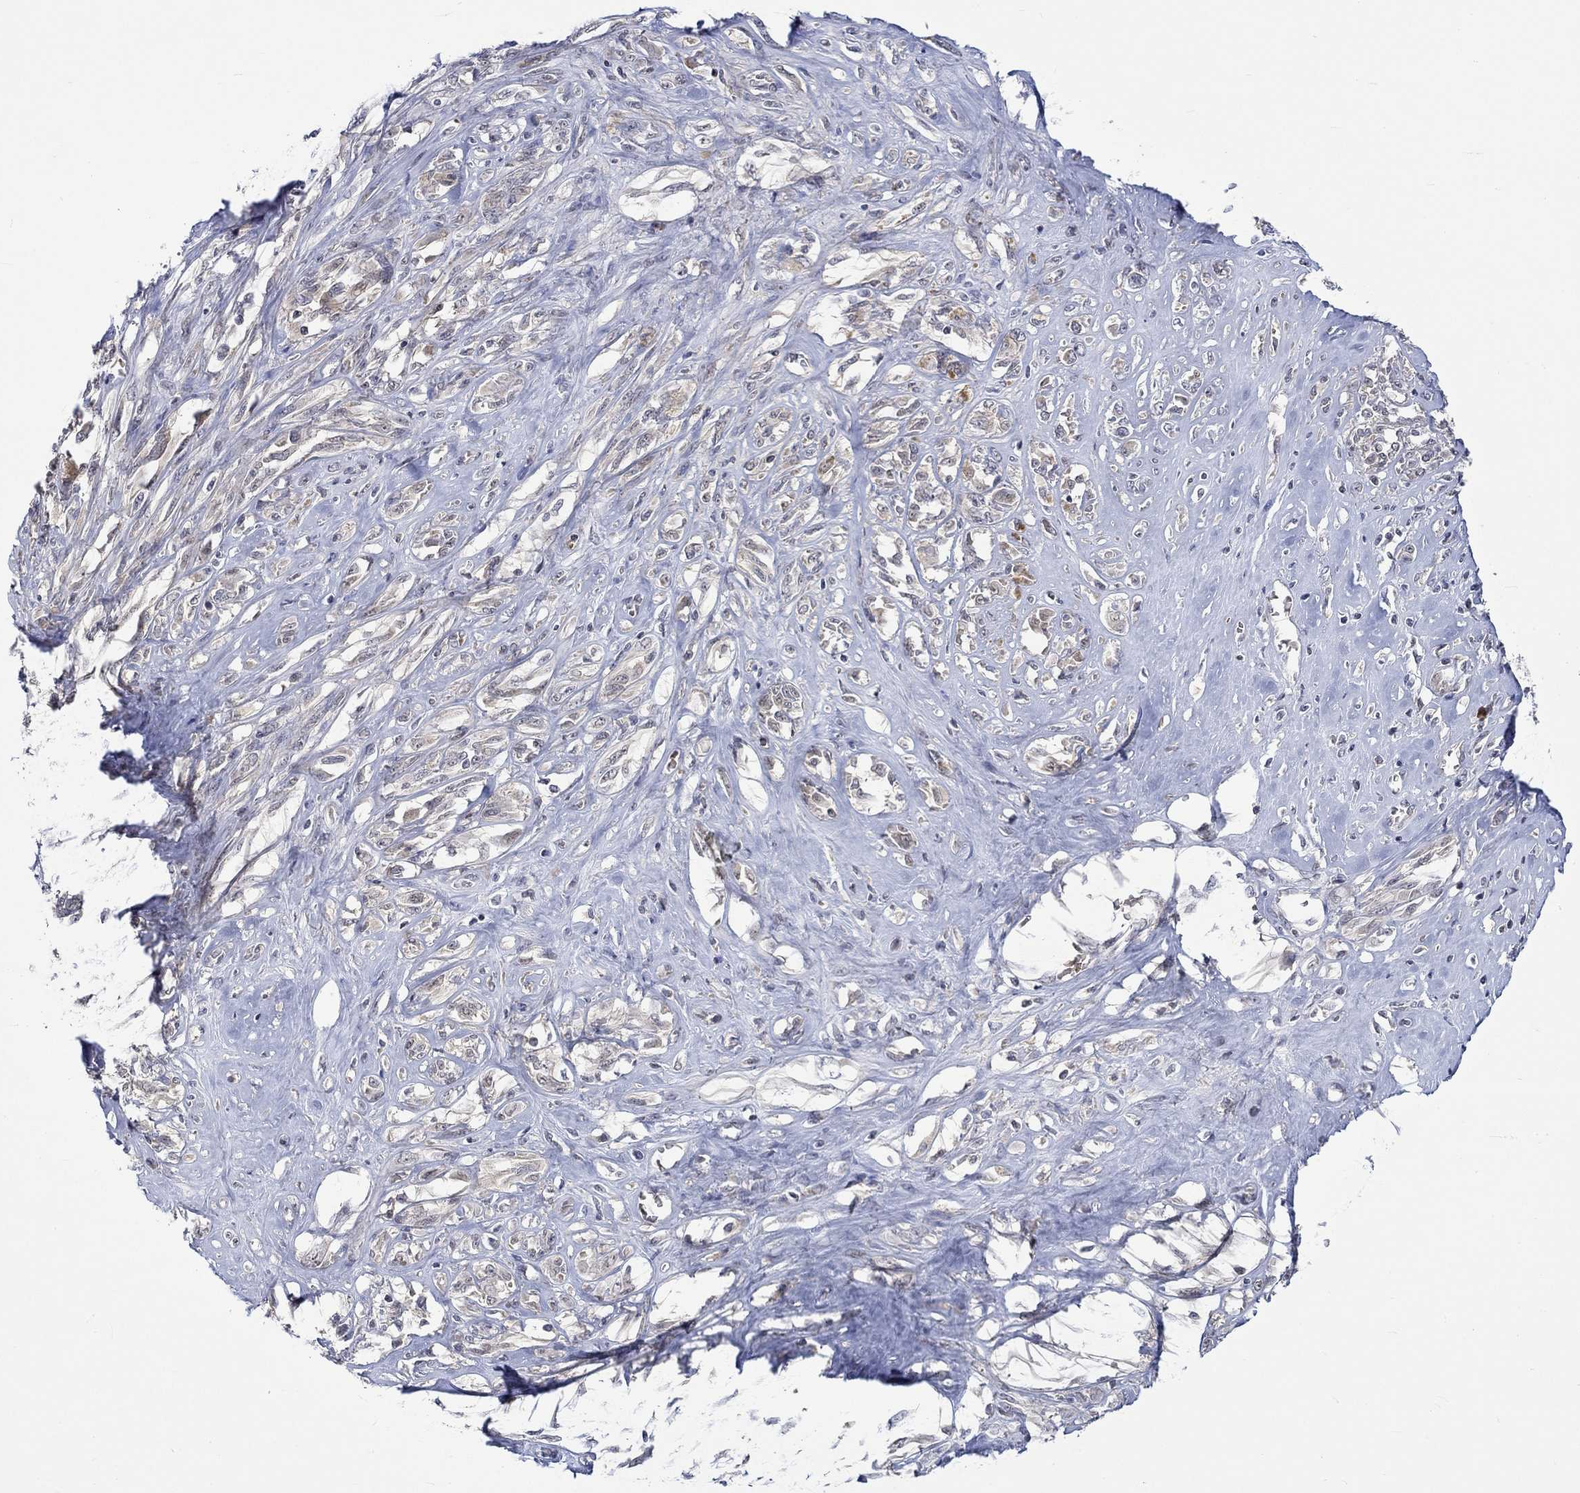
{"staining": {"intensity": "weak", "quantity": "<25%", "location": "cytoplasmic/membranous"}, "tissue": "melanoma", "cell_type": "Tumor cells", "image_type": "cancer", "snomed": [{"axis": "morphology", "description": "Malignant melanoma, NOS"}, {"axis": "topography", "description": "Skin"}], "caption": "A high-resolution micrograph shows immunohistochemistry staining of melanoma, which reveals no significant staining in tumor cells.", "gene": "WASF1", "patient": {"sex": "female", "age": 91}}